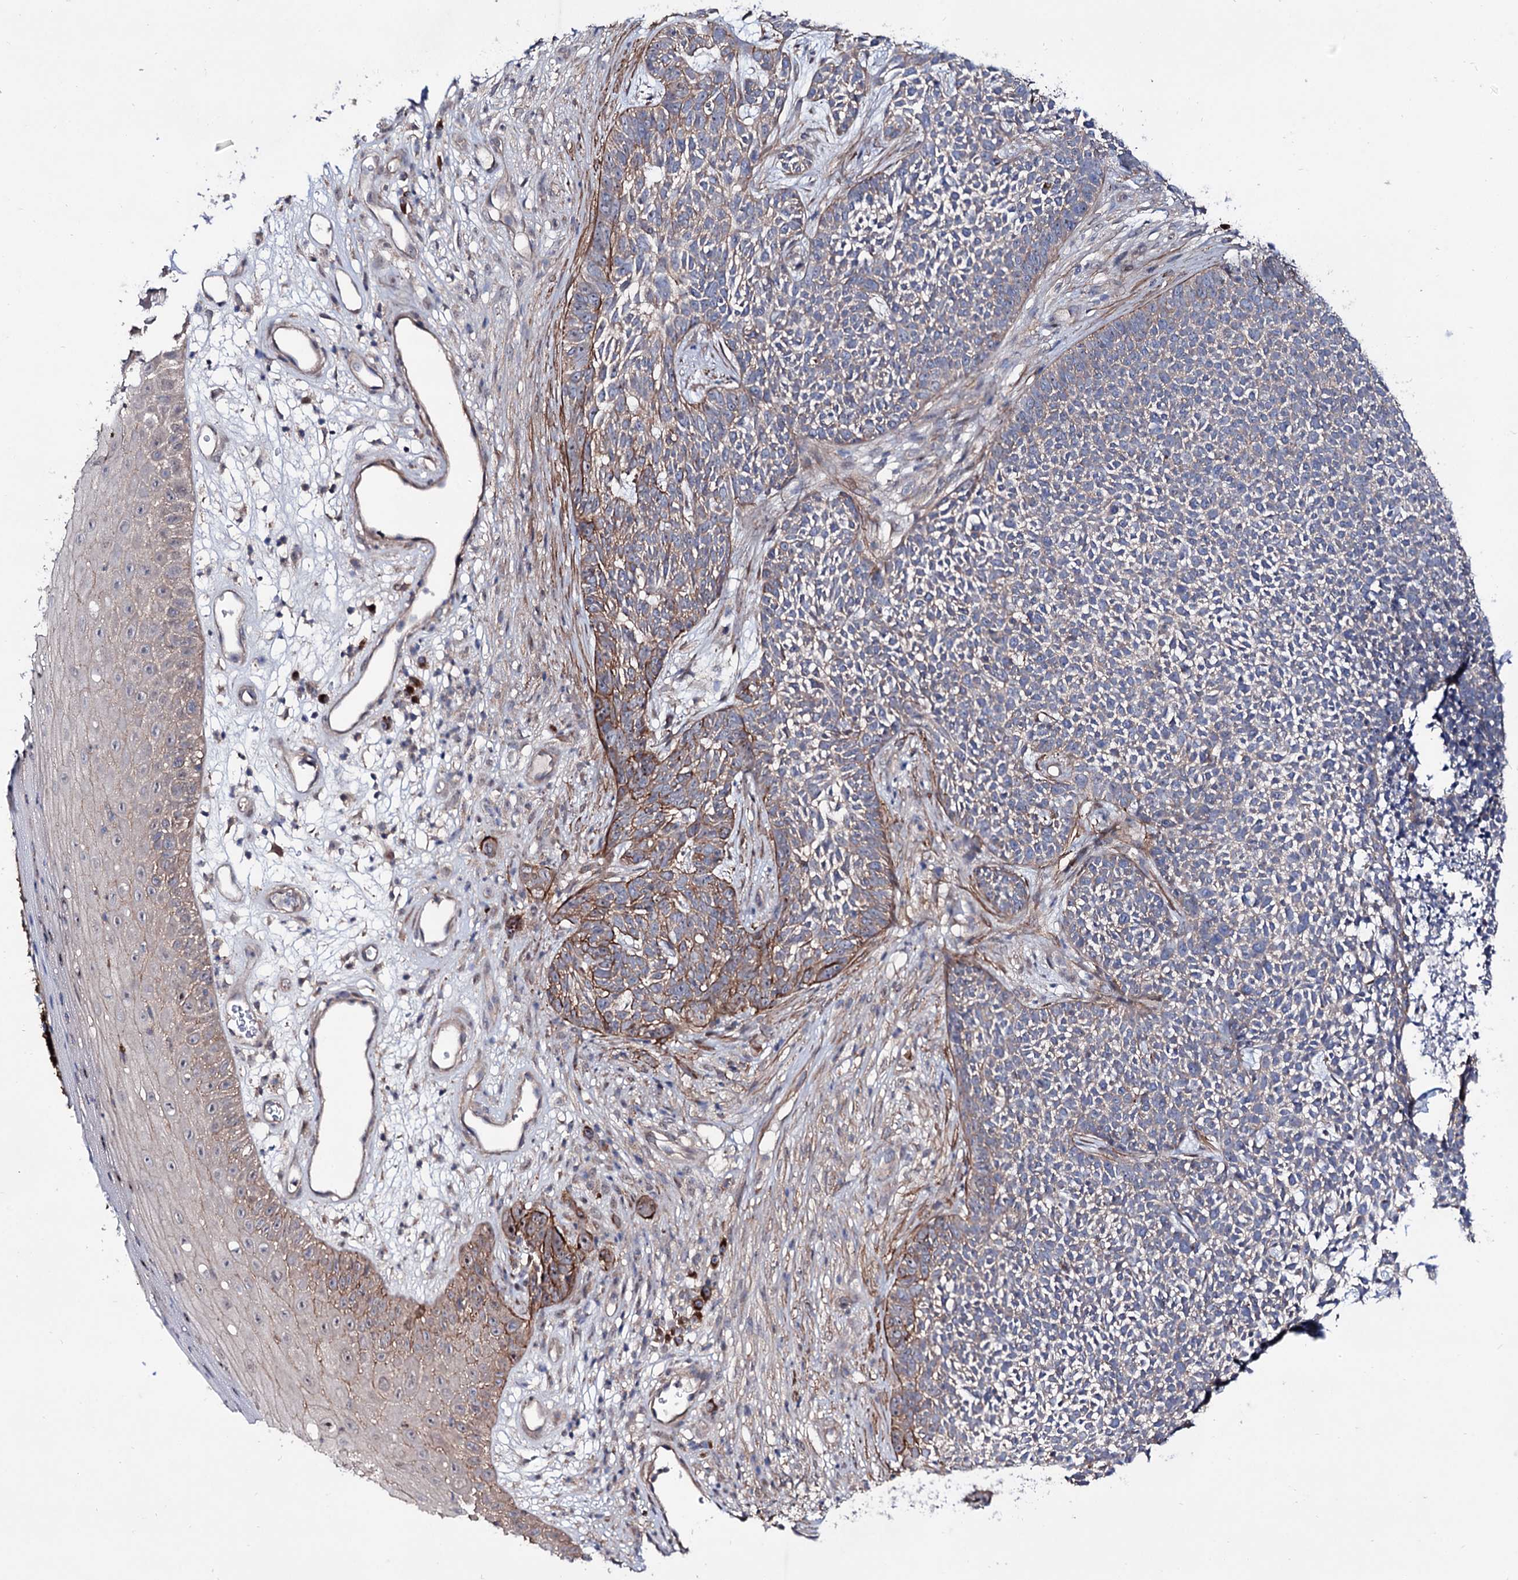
{"staining": {"intensity": "moderate", "quantity": "<25%", "location": "cytoplasmic/membranous"}, "tissue": "skin cancer", "cell_type": "Tumor cells", "image_type": "cancer", "snomed": [{"axis": "morphology", "description": "Basal cell carcinoma"}, {"axis": "topography", "description": "Skin"}], "caption": "Immunohistochemistry micrograph of neoplastic tissue: skin cancer stained using immunohistochemistry (IHC) displays low levels of moderate protein expression localized specifically in the cytoplasmic/membranous of tumor cells, appearing as a cytoplasmic/membranous brown color.", "gene": "SEC24A", "patient": {"sex": "female", "age": 84}}